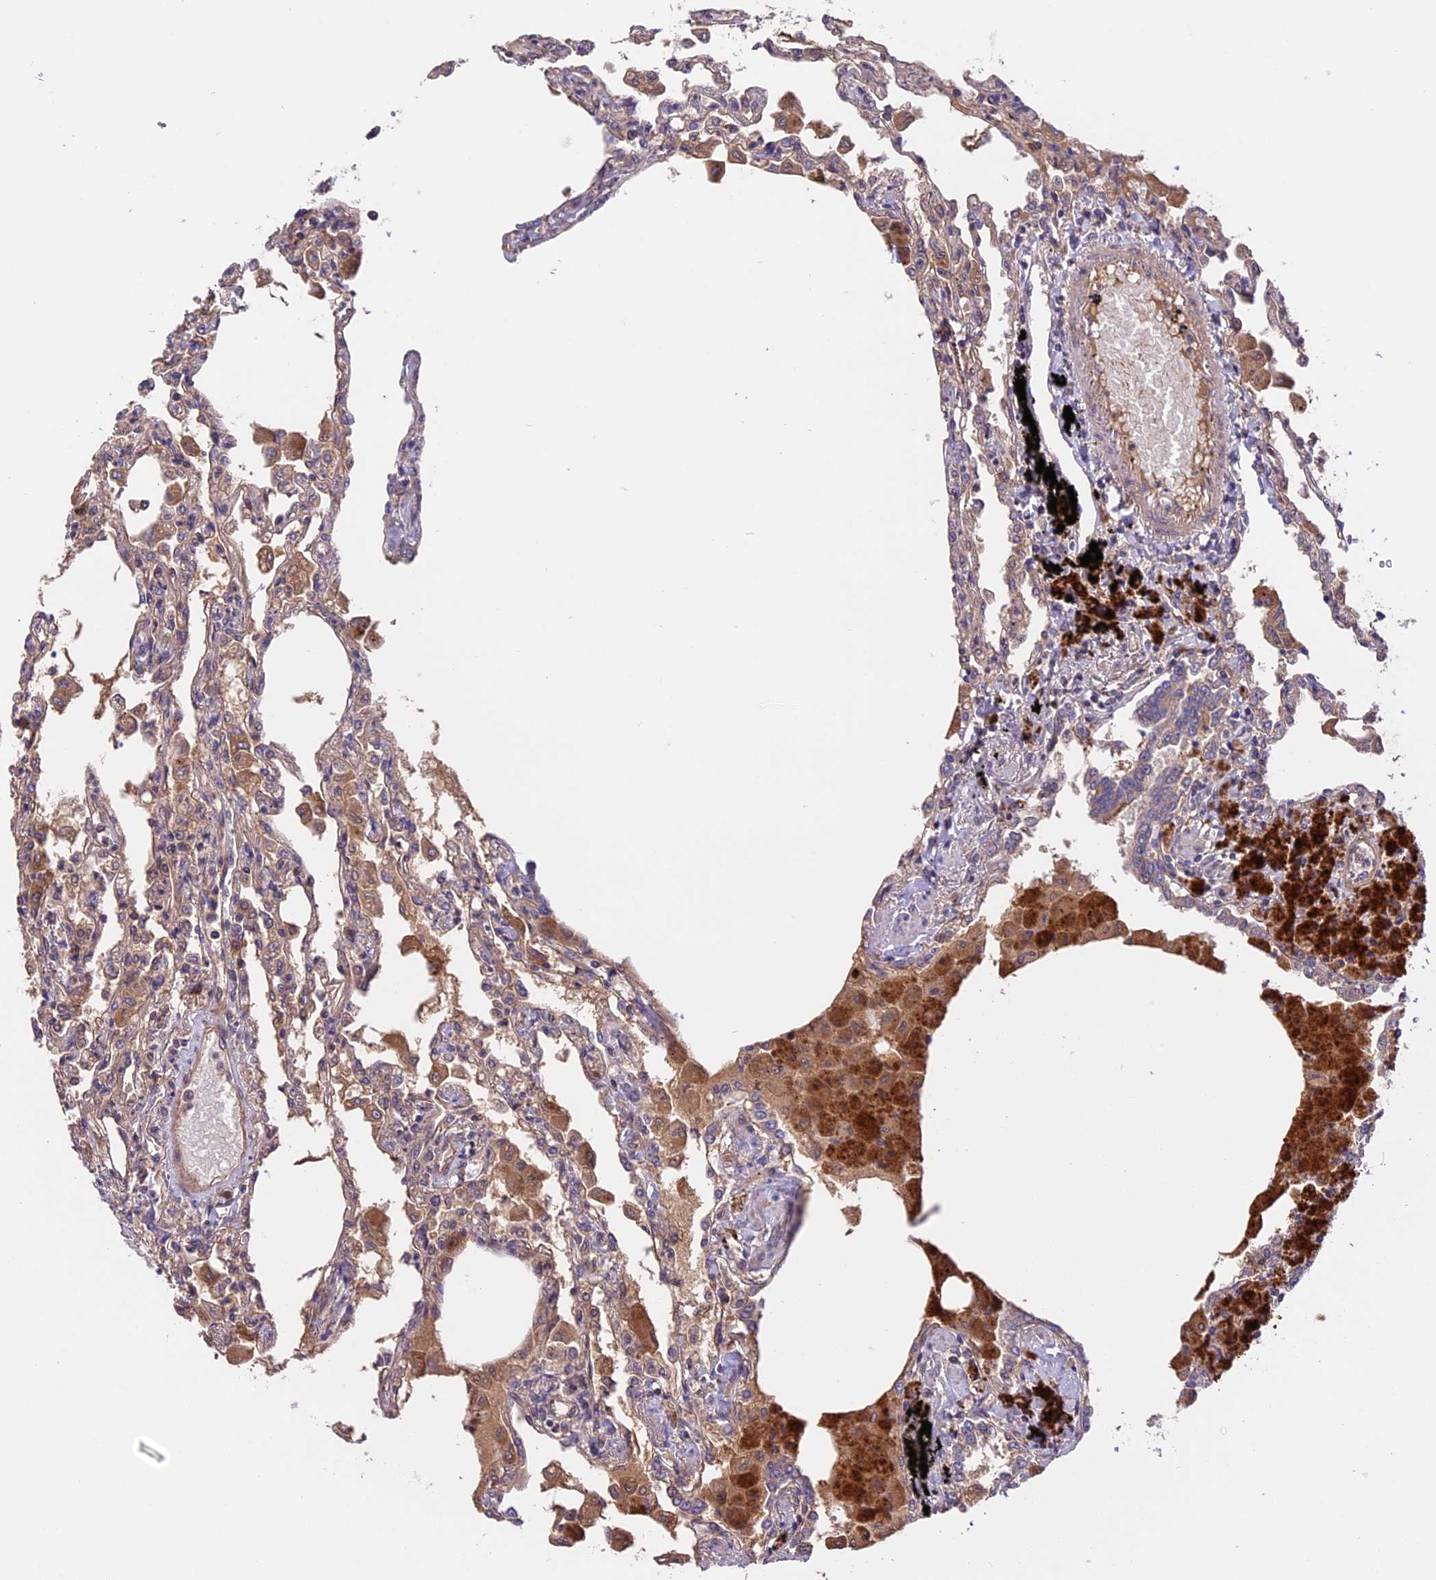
{"staining": {"intensity": "moderate", "quantity": "<25%", "location": "cytoplasmic/membranous"}, "tissue": "lung", "cell_type": "Alveolar cells", "image_type": "normal", "snomed": [{"axis": "morphology", "description": "Normal tissue, NOS"}, {"axis": "topography", "description": "Bronchus"}, {"axis": "topography", "description": "Lung"}], "caption": "This micrograph displays unremarkable lung stained with immunohistochemistry to label a protein in brown. The cytoplasmic/membranous of alveolar cells show moderate positivity for the protein. Nuclei are counter-stained blue.", "gene": "SETD6", "patient": {"sex": "female", "age": 49}}